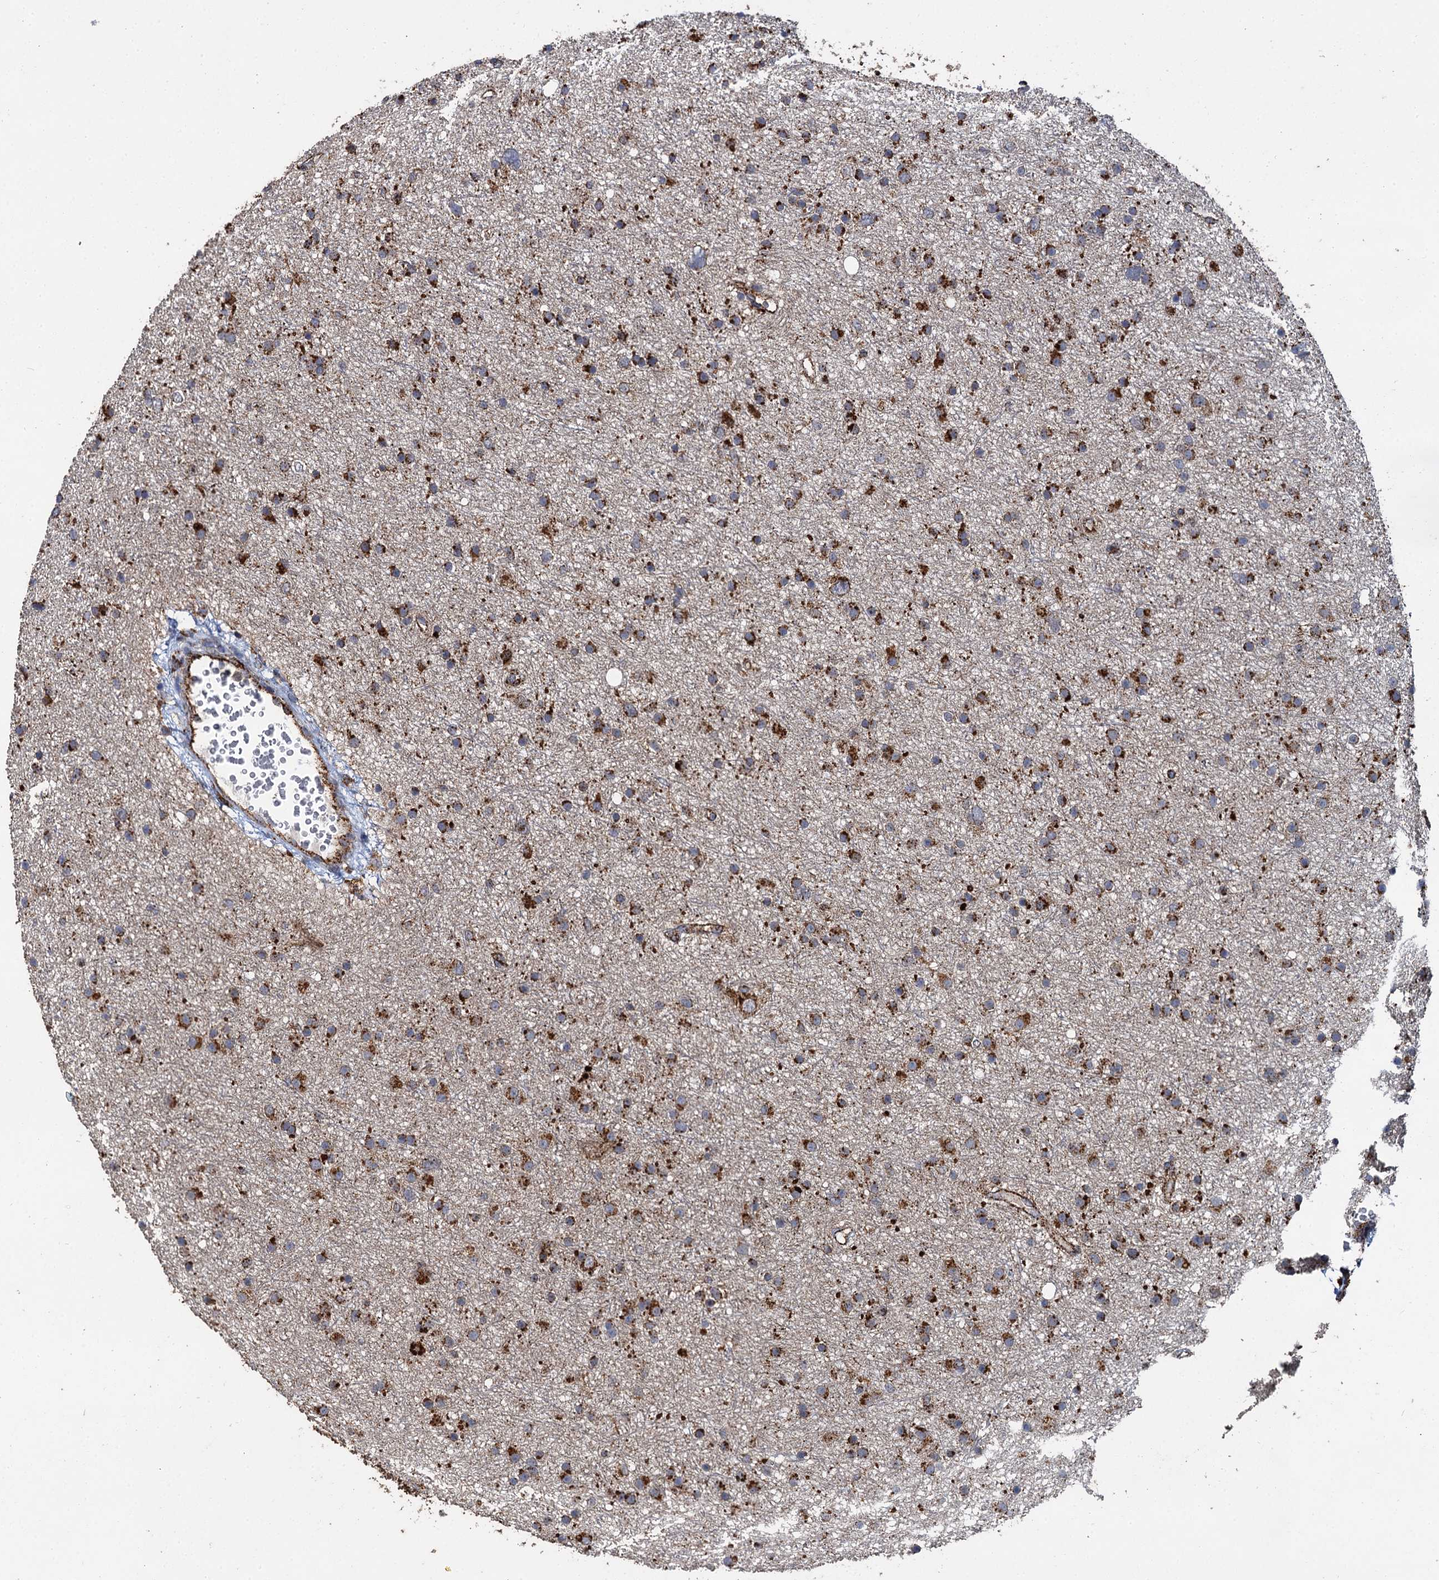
{"staining": {"intensity": "strong", "quantity": ">75%", "location": "cytoplasmic/membranous"}, "tissue": "glioma", "cell_type": "Tumor cells", "image_type": "cancer", "snomed": [{"axis": "morphology", "description": "Glioma, malignant, Low grade"}, {"axis": "topography", "description": "Cerebral cortex"}], "caption": "A high-resolution image shows IHC staining of malignant low-grade glioma, which exhibits strong cytoplasmic/membranous staining in about >75% of tumor cells.", "gene": "GBA1", "patient": {"sex": "female", "age": 39}}